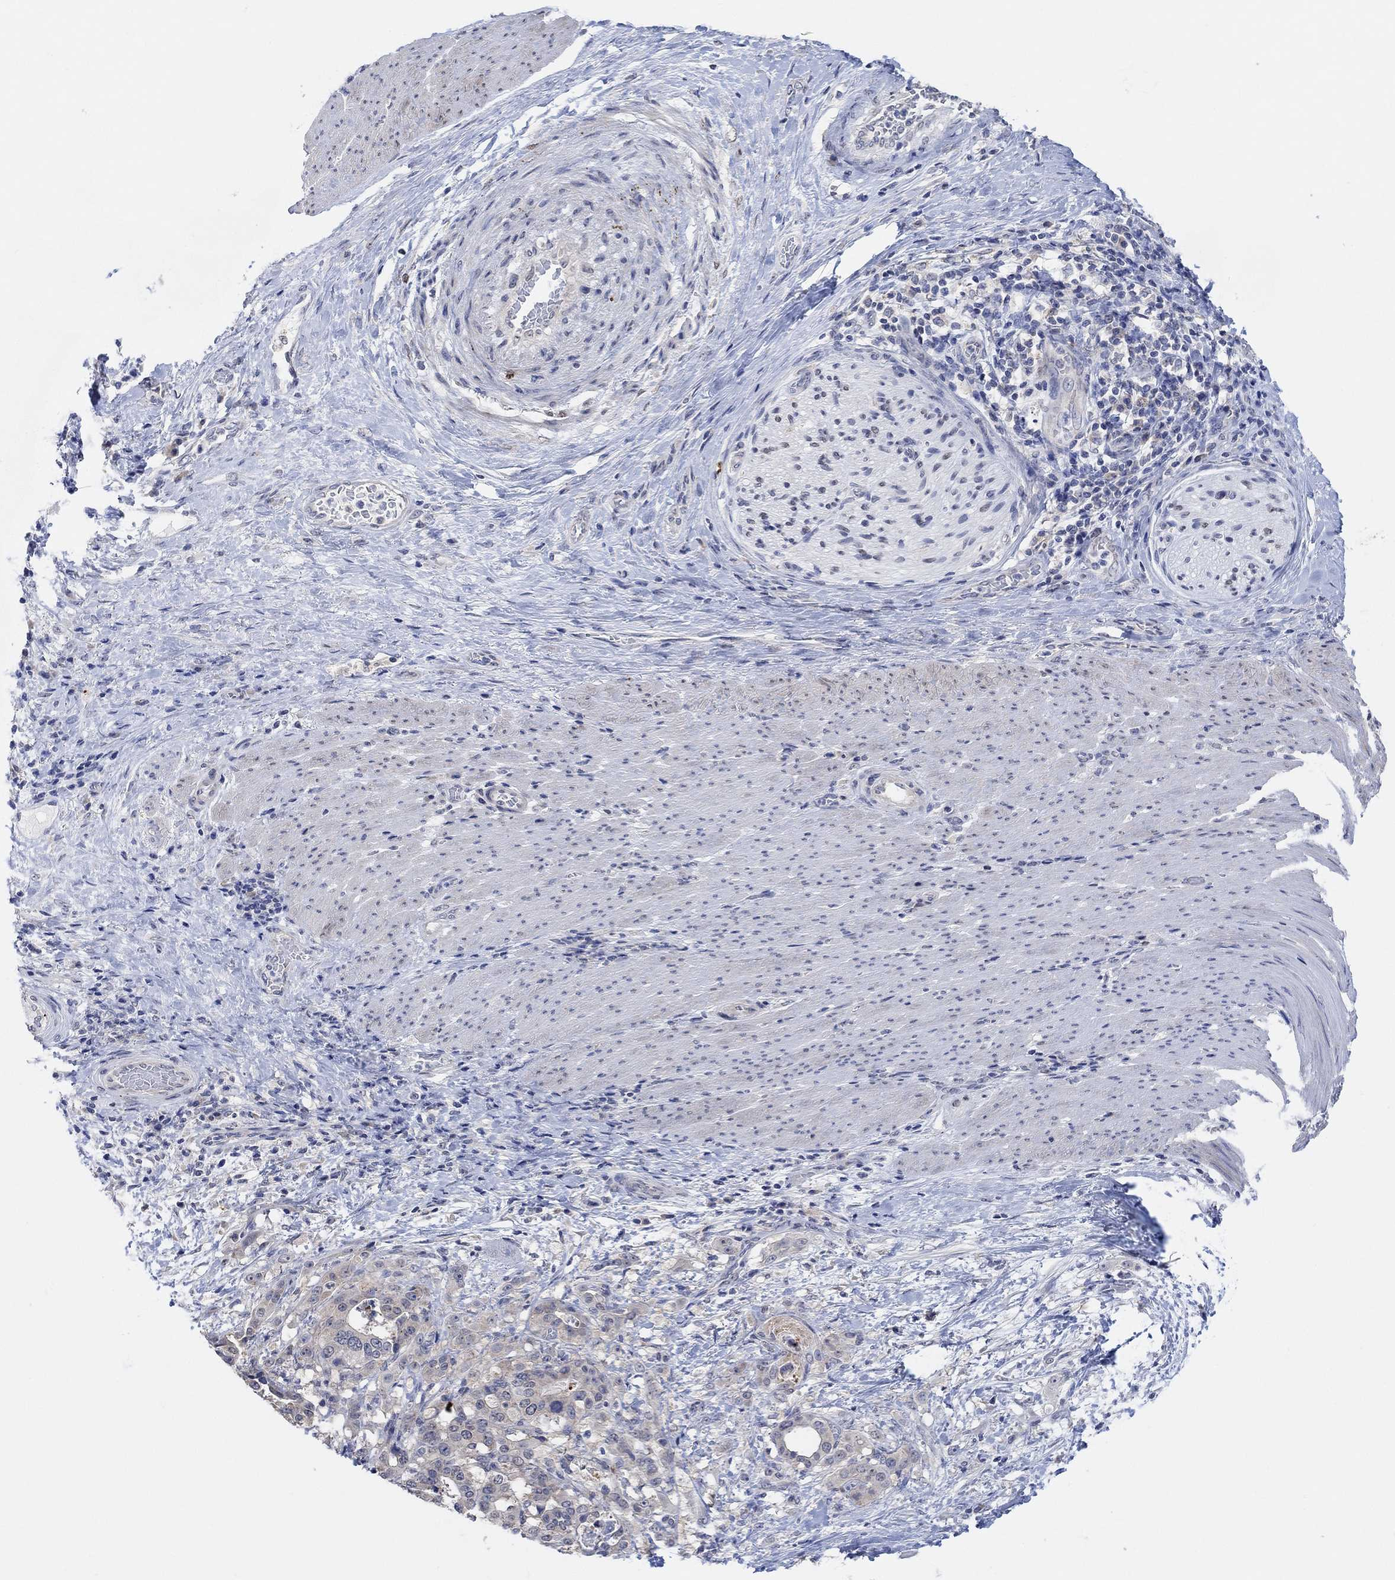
{"staining": {"intensity": "weak", "quantity": "<25%", "location": "cytoplasmic/membranous"}, "tissue": "stomach cancer", "cell_type": "Tumor cells", "image_type": "cancer", "snomed": [{"axis": "morphology", "description": "Adenocarcinoma, NOS"}, {"axis": "topography", "description": "Stomach"}], "caption": "IHC histopathology image of stomach cancer (adenocarcinoma) stained for a protein (brown), which demonstrates no staining in tumor cells.", "gene": "RIMS1", "patient": {"sex": "male", "age": 48}}